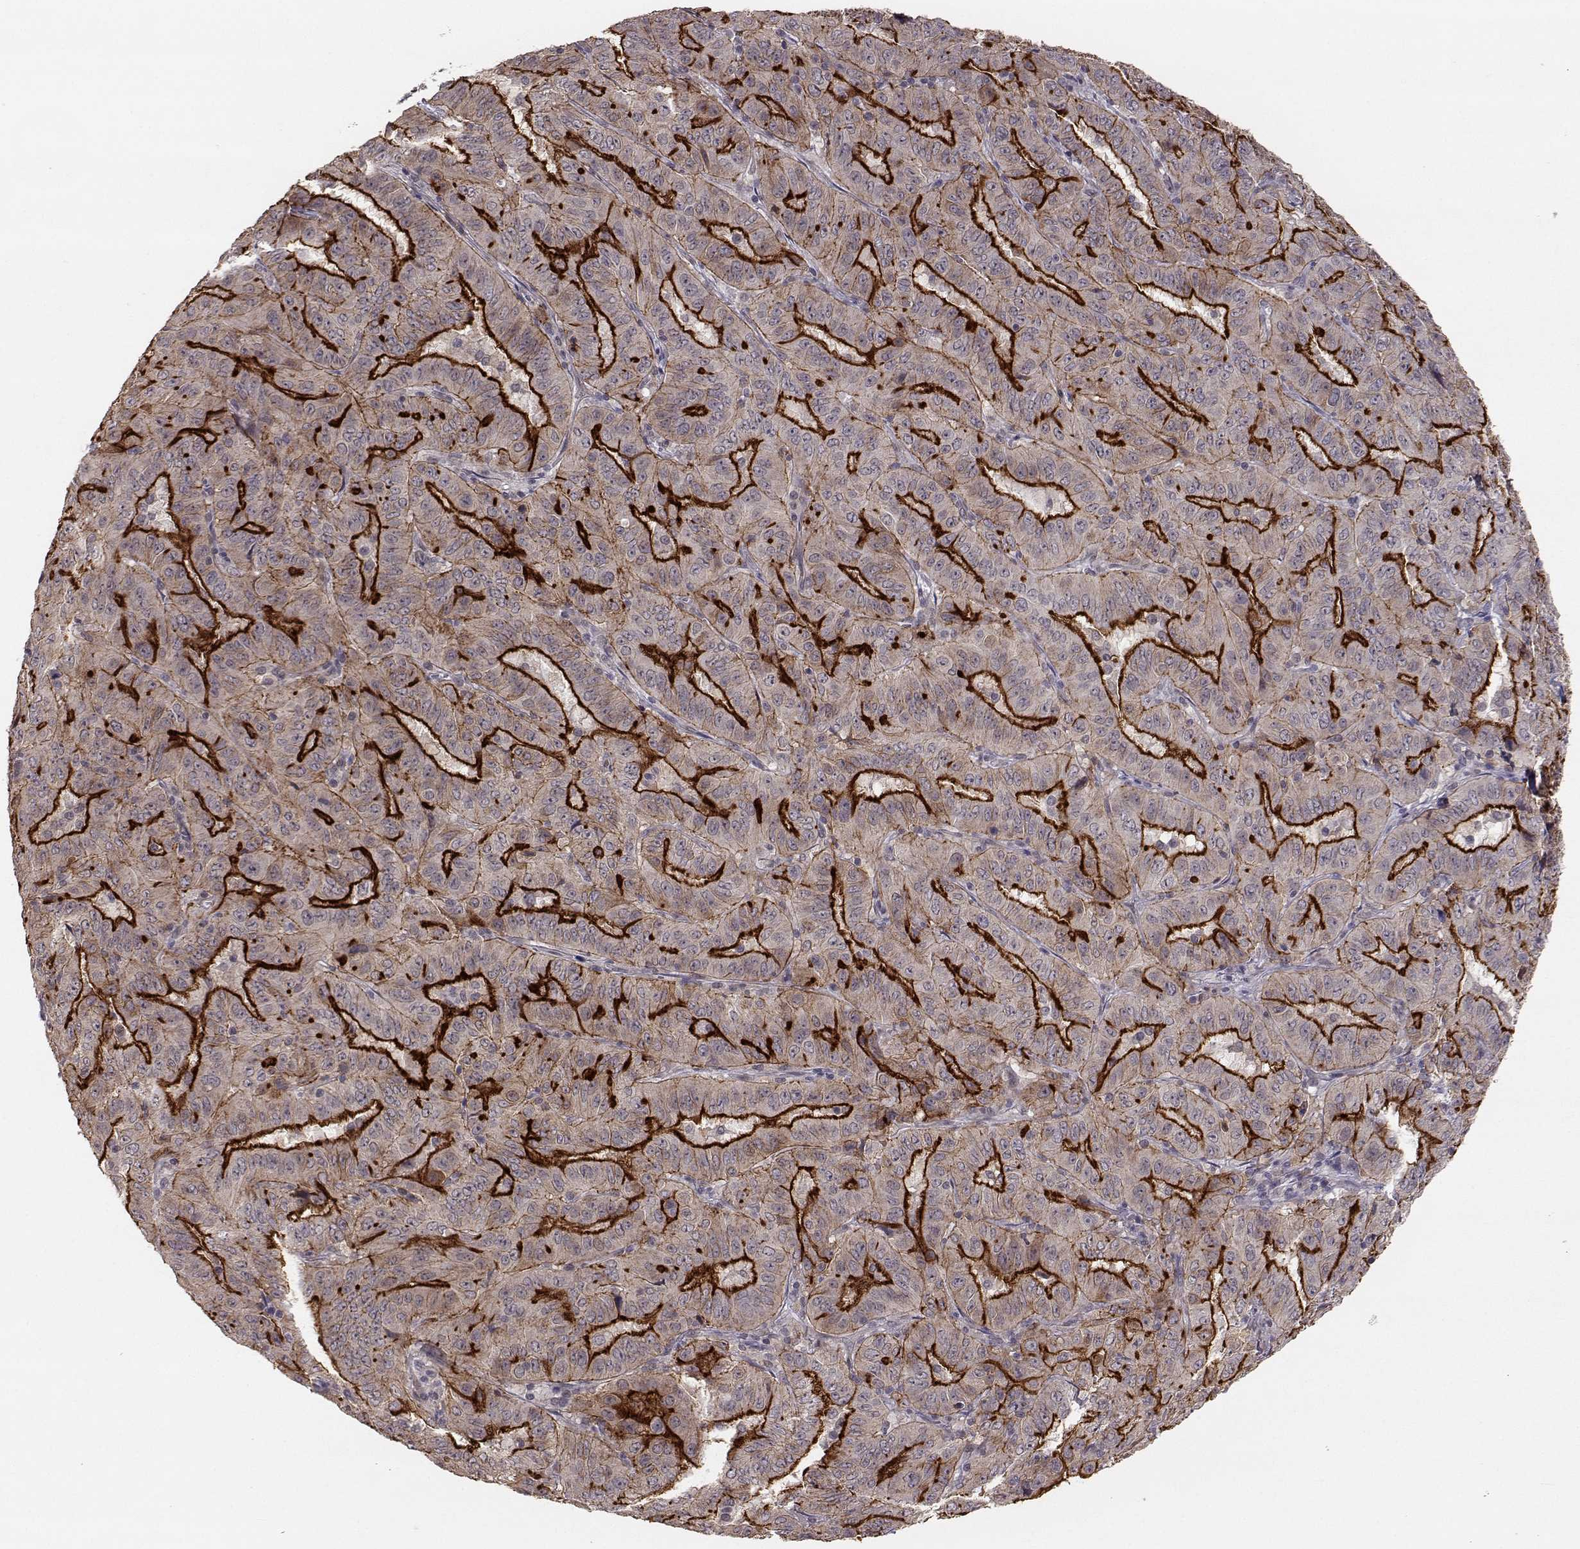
{"staining": {"intensity": "strong", "quantity": ">75%", "location": "cytoplasmic/membranous"}, "tissue": "pancreatic cancer", "cell_type": "Tumor cells", "image_type": "cancer", "snomed": [{"axis": "morphology", "description": "Adenocarcinoma, NOS"}, {"axis": "topography", "description": "Pancreas"}], "caption": "Immunohistochemistry (IHC) staining of pancreatic adenocarcinoma, which displays high levels of strong cytoplasmic/membranous staining in approximately >75% of tumor cells indicating strong cytoplasmic/membranous protein staining. The staining was performed using DAB (brown) for protein detection and nuclei were counterstained in hematoxylin (blue).", "gene": "PLEKHG3", "patient": {"sex": "male", "age": 63}}